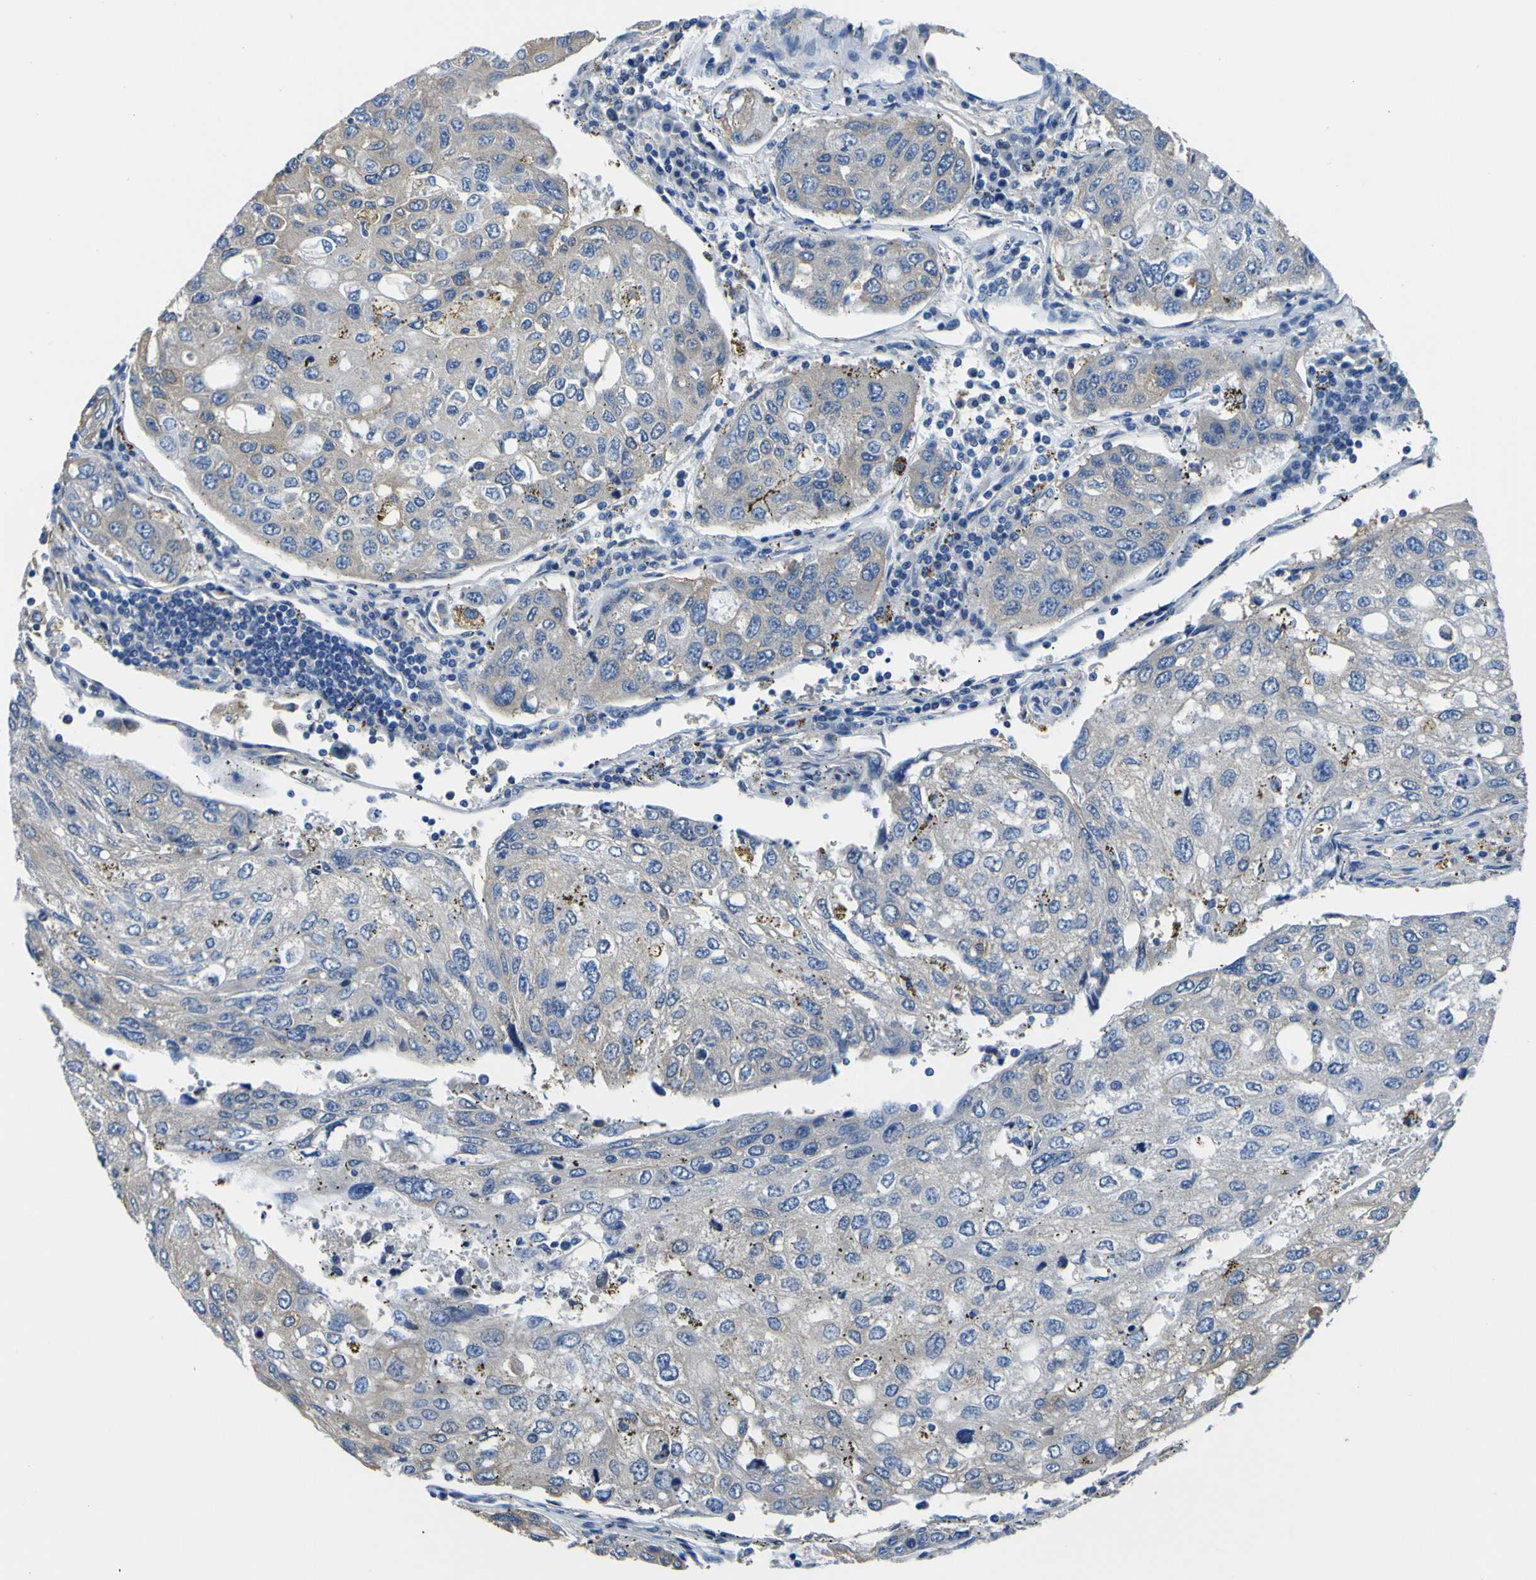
{"staining": {"intensity": "moderate", "quantity": "25%-75%", "location": "cytoplasmic/membranous"}, "tissue": "urothelial cancer", "cell_type": "Tumor cells", "image_type": "cancer", "snomed": [{"axis": "morphology", "description": "Urothelial carcinoma, High grade"}, {"axis": "topography", "description": "Lymph node"}, {"axis": "topography", "description": "Urinary bladder"}], "caption": "An image of human urothelial cancer stained for a protein shows moderate cytoplasmic/membranous brown staining in tumor cells. Ihc stains the protein of interest in brown and the nuclei are stained blue.", "gene": "TUBB", "patient": {"sex": "male", "age": 51}}